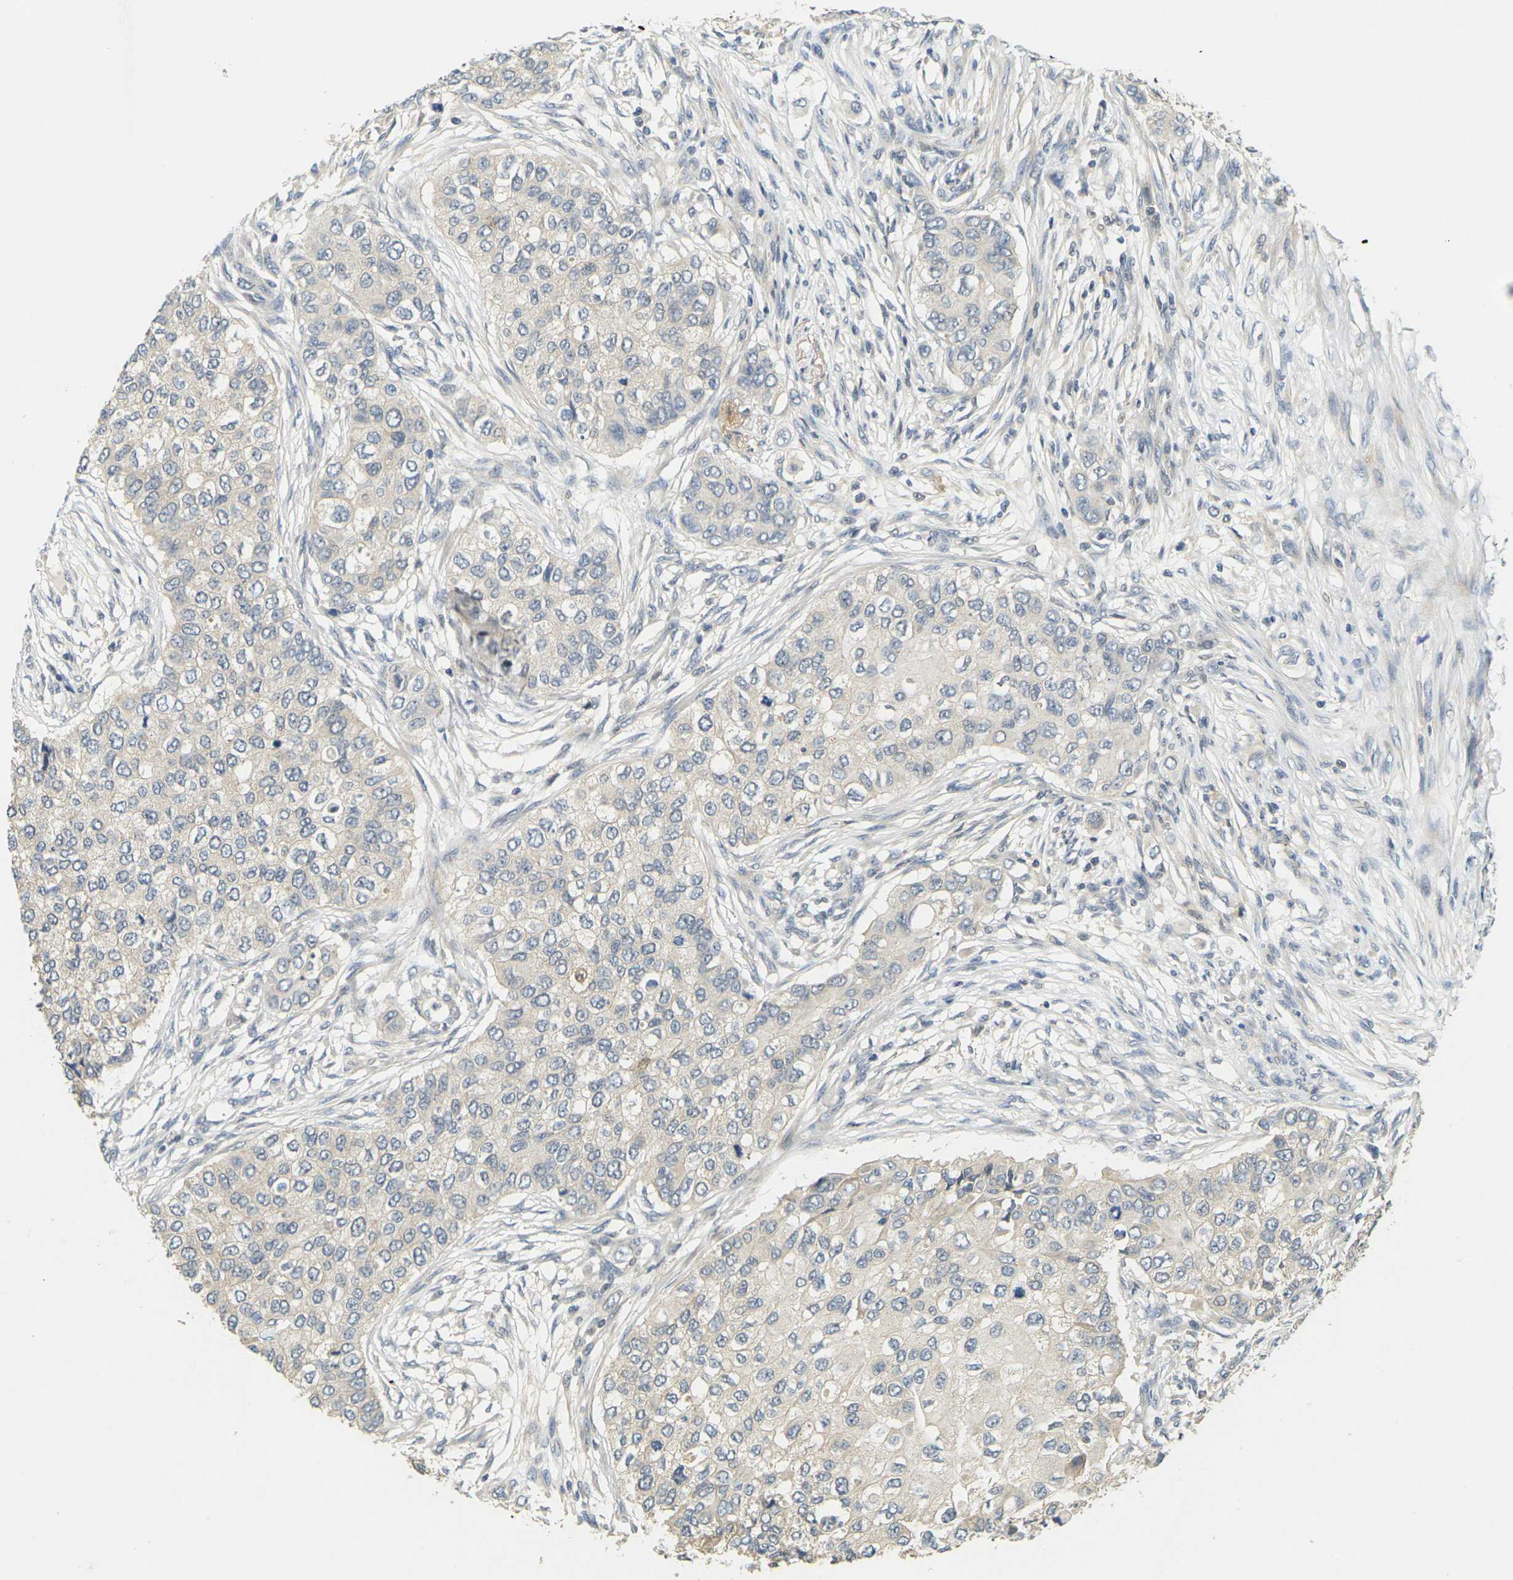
{"staining": {"intensity": "negative", "quantity": "none", "location": "none"}, "tissue": "breast cancer", "cell_type": "Tumor cells", "image_type": "cancer", "snomed": [{"axis": "morphology", "description": "Normal tissue, NOS"}, {"axis": "morphology", "description": "Duct carcinoma"}, {"axis": "topography", "description": "Breast"}], "caption": "This is an IHC photomicrograph of human breast cancer. There is no positivity in tumor cells.", "gene": "KLHL8", "patient": {"sex": "female", "age": 49}}